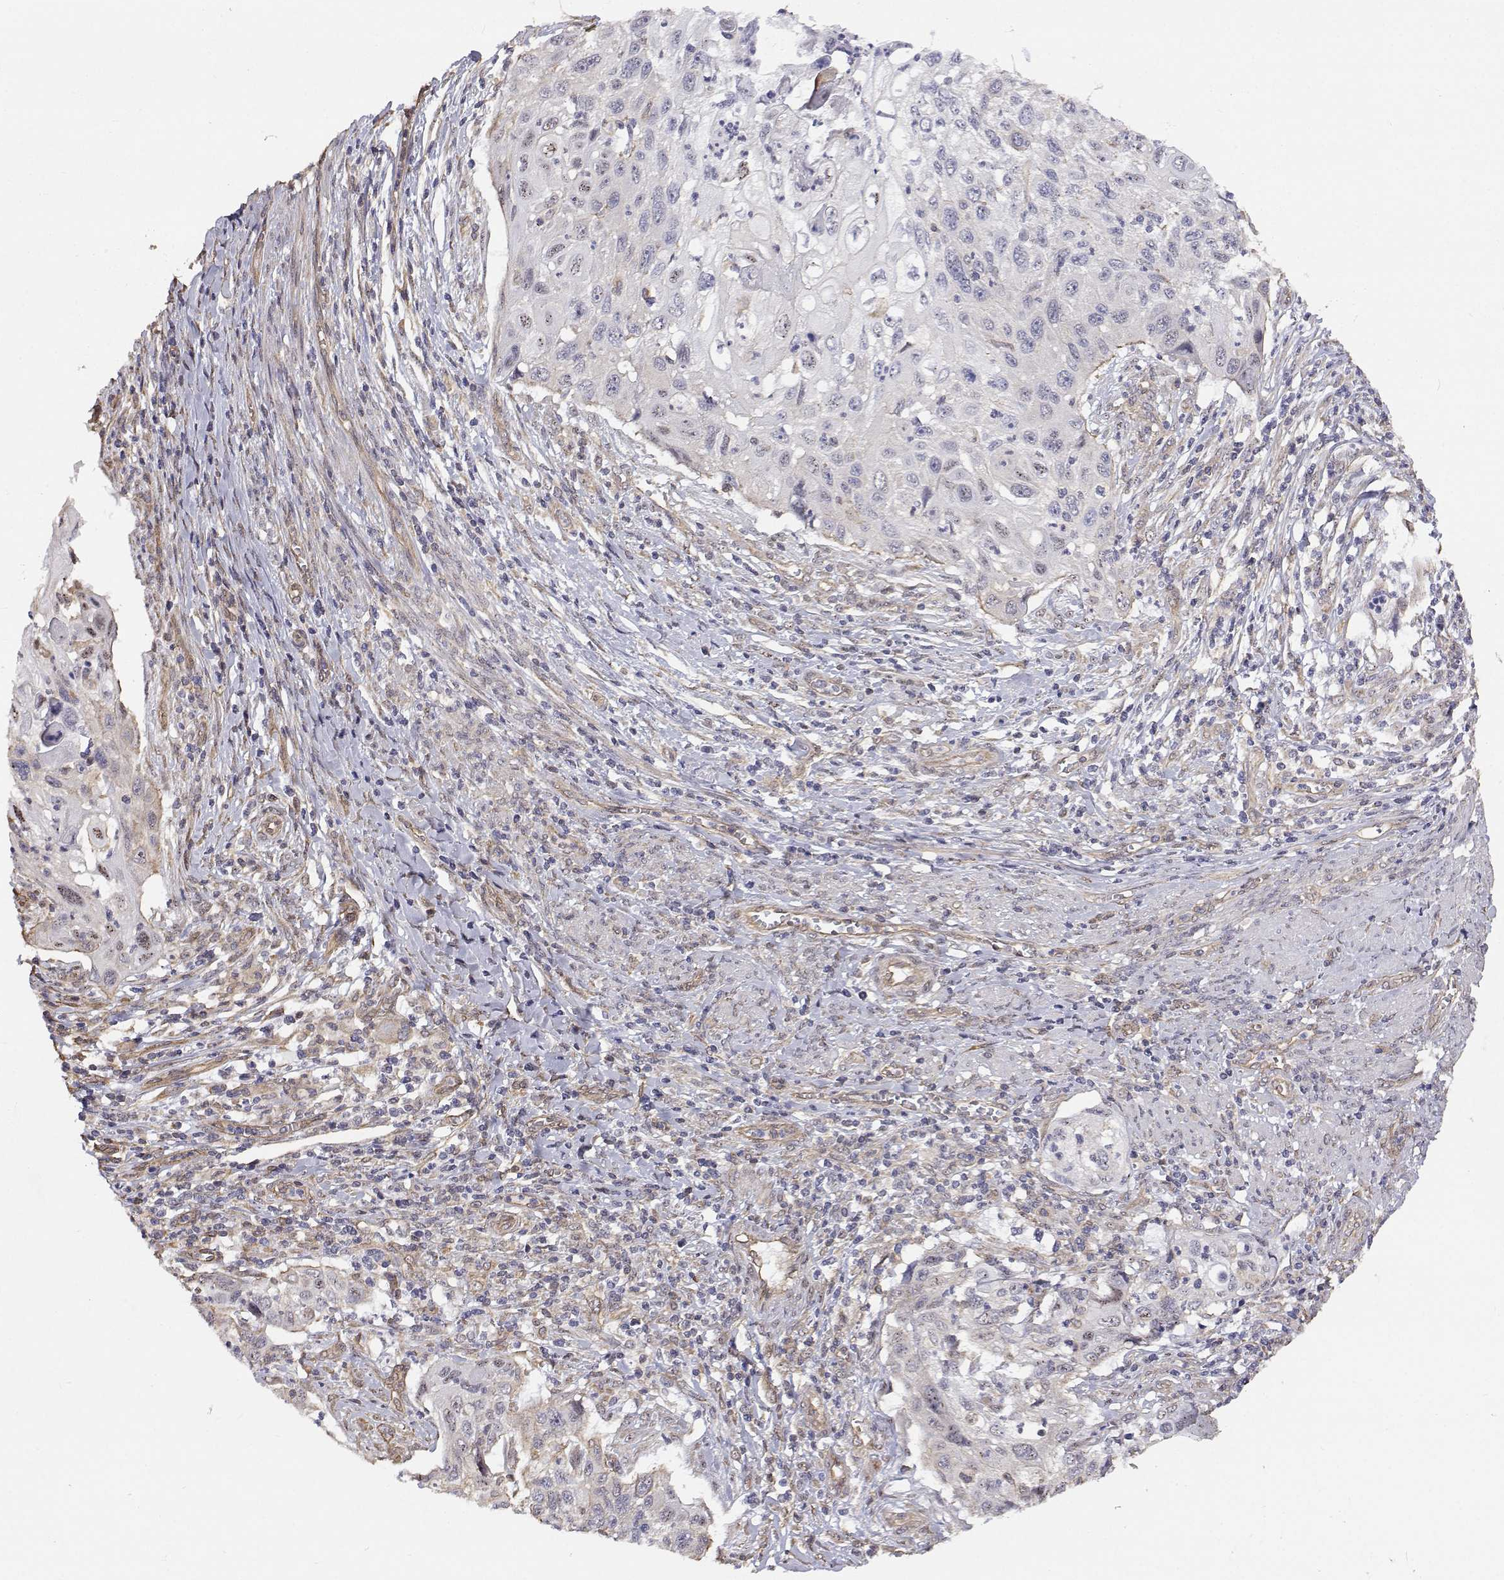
{"staining": {"intensity": "negative", "quantity": "none", "location": "none"}, "tissue": "cervical cancer", "cell_type": "Tumor cells", "image_type": "cancer", "snomed": [{"axis": "morphology", "description": "Squamous cell carcinoma, NOS"}, {"axis": "topography", "description": "Cervix"}], "caption": "There is no significant expression in tumor cells of cervical cancer (squamous cell carcinoma).", "gene": "GSDMA", "patient": {"sex": "female", "age": 70}}